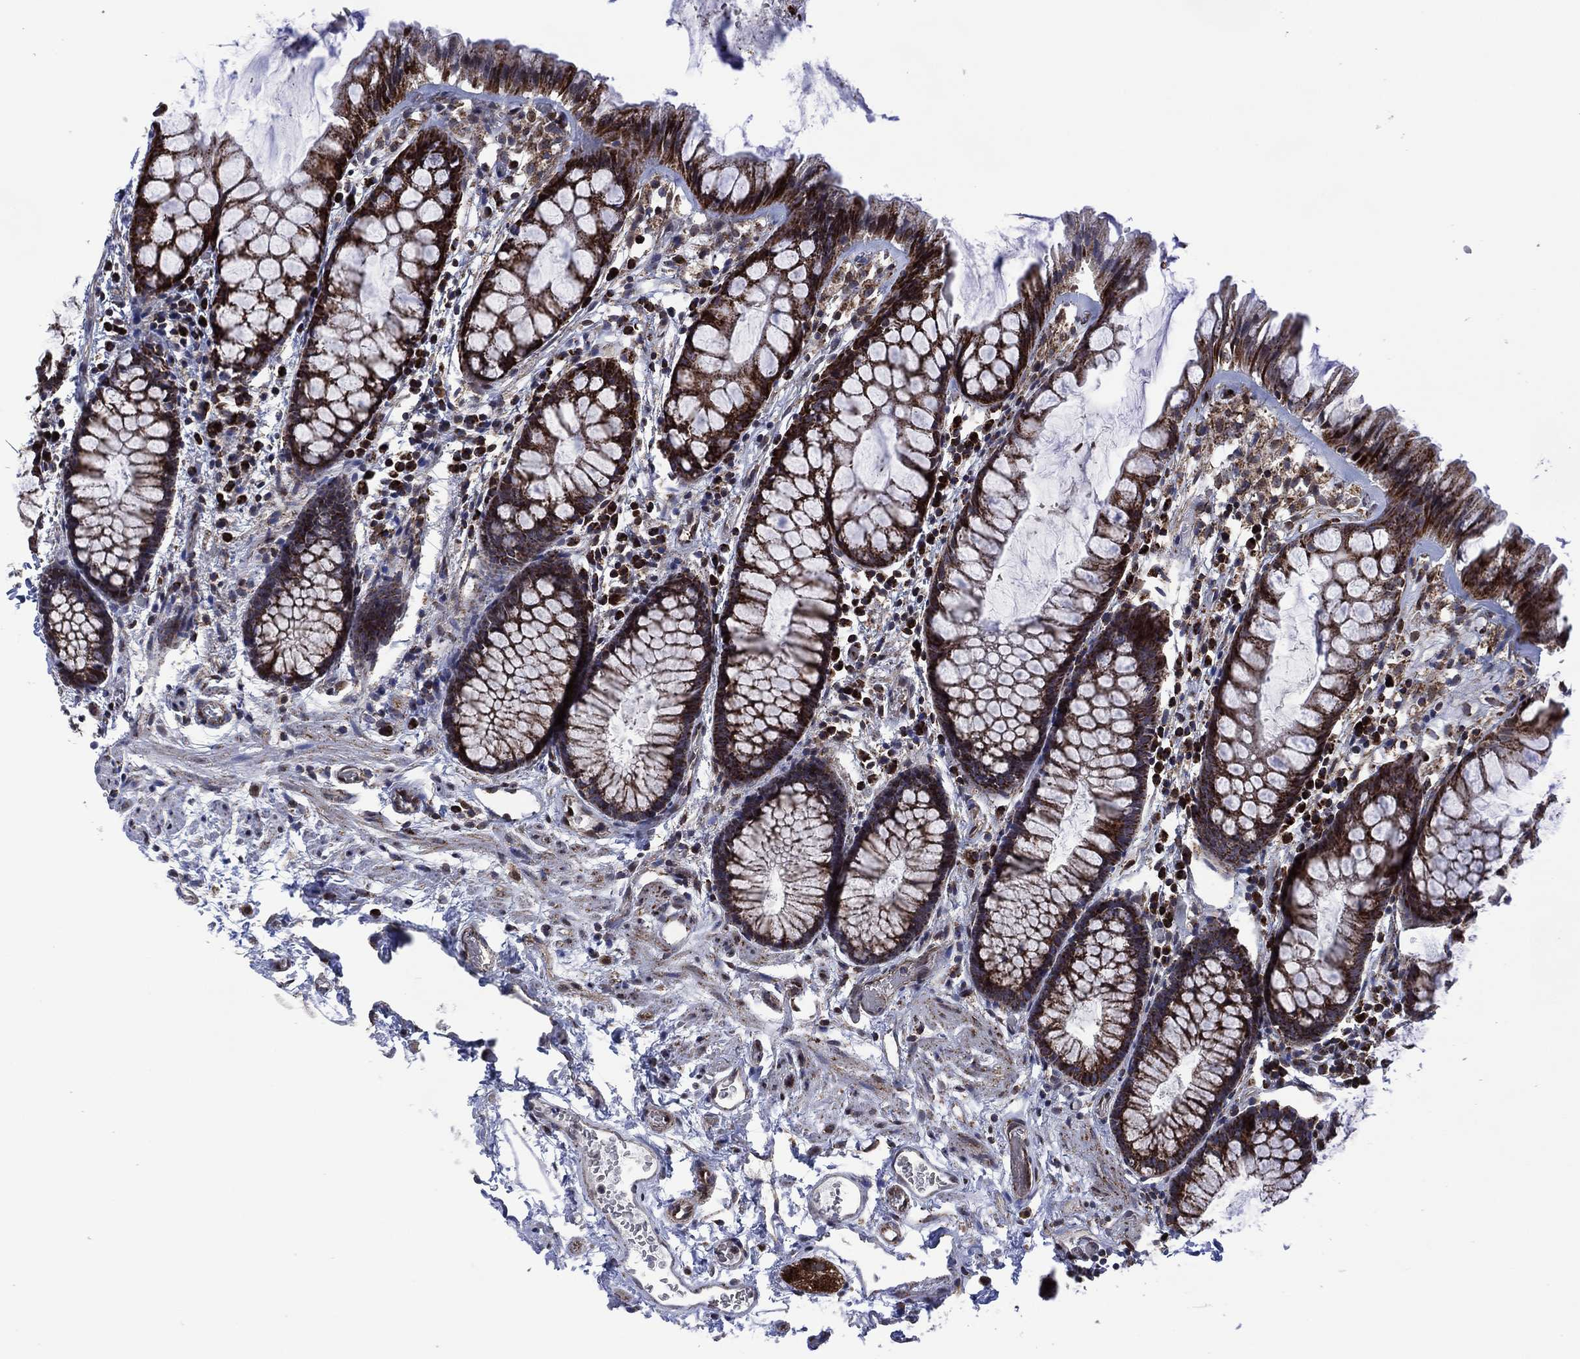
{"staining": {"intensity": "strong", "quantity": ">75%", "location": "cytoplasmic/membranous"}, "tissue": "rectum", "cell_type": "Glandular cells", "image_type": "normal", "snomed": [{"axis": "morphology", "description": "Normal tissue, NOS"}, {"axis": "topography", "description": "Rectum"}], "caption": "This micrograph reveals immunohistochemistry (IHC) staining of unremarkable human rectum, with high strong cytoplasmic/membranous staining in about >75% of glandular cells.", "gene": "HTD2", "patient": {"sex": "female", "age": 62}}